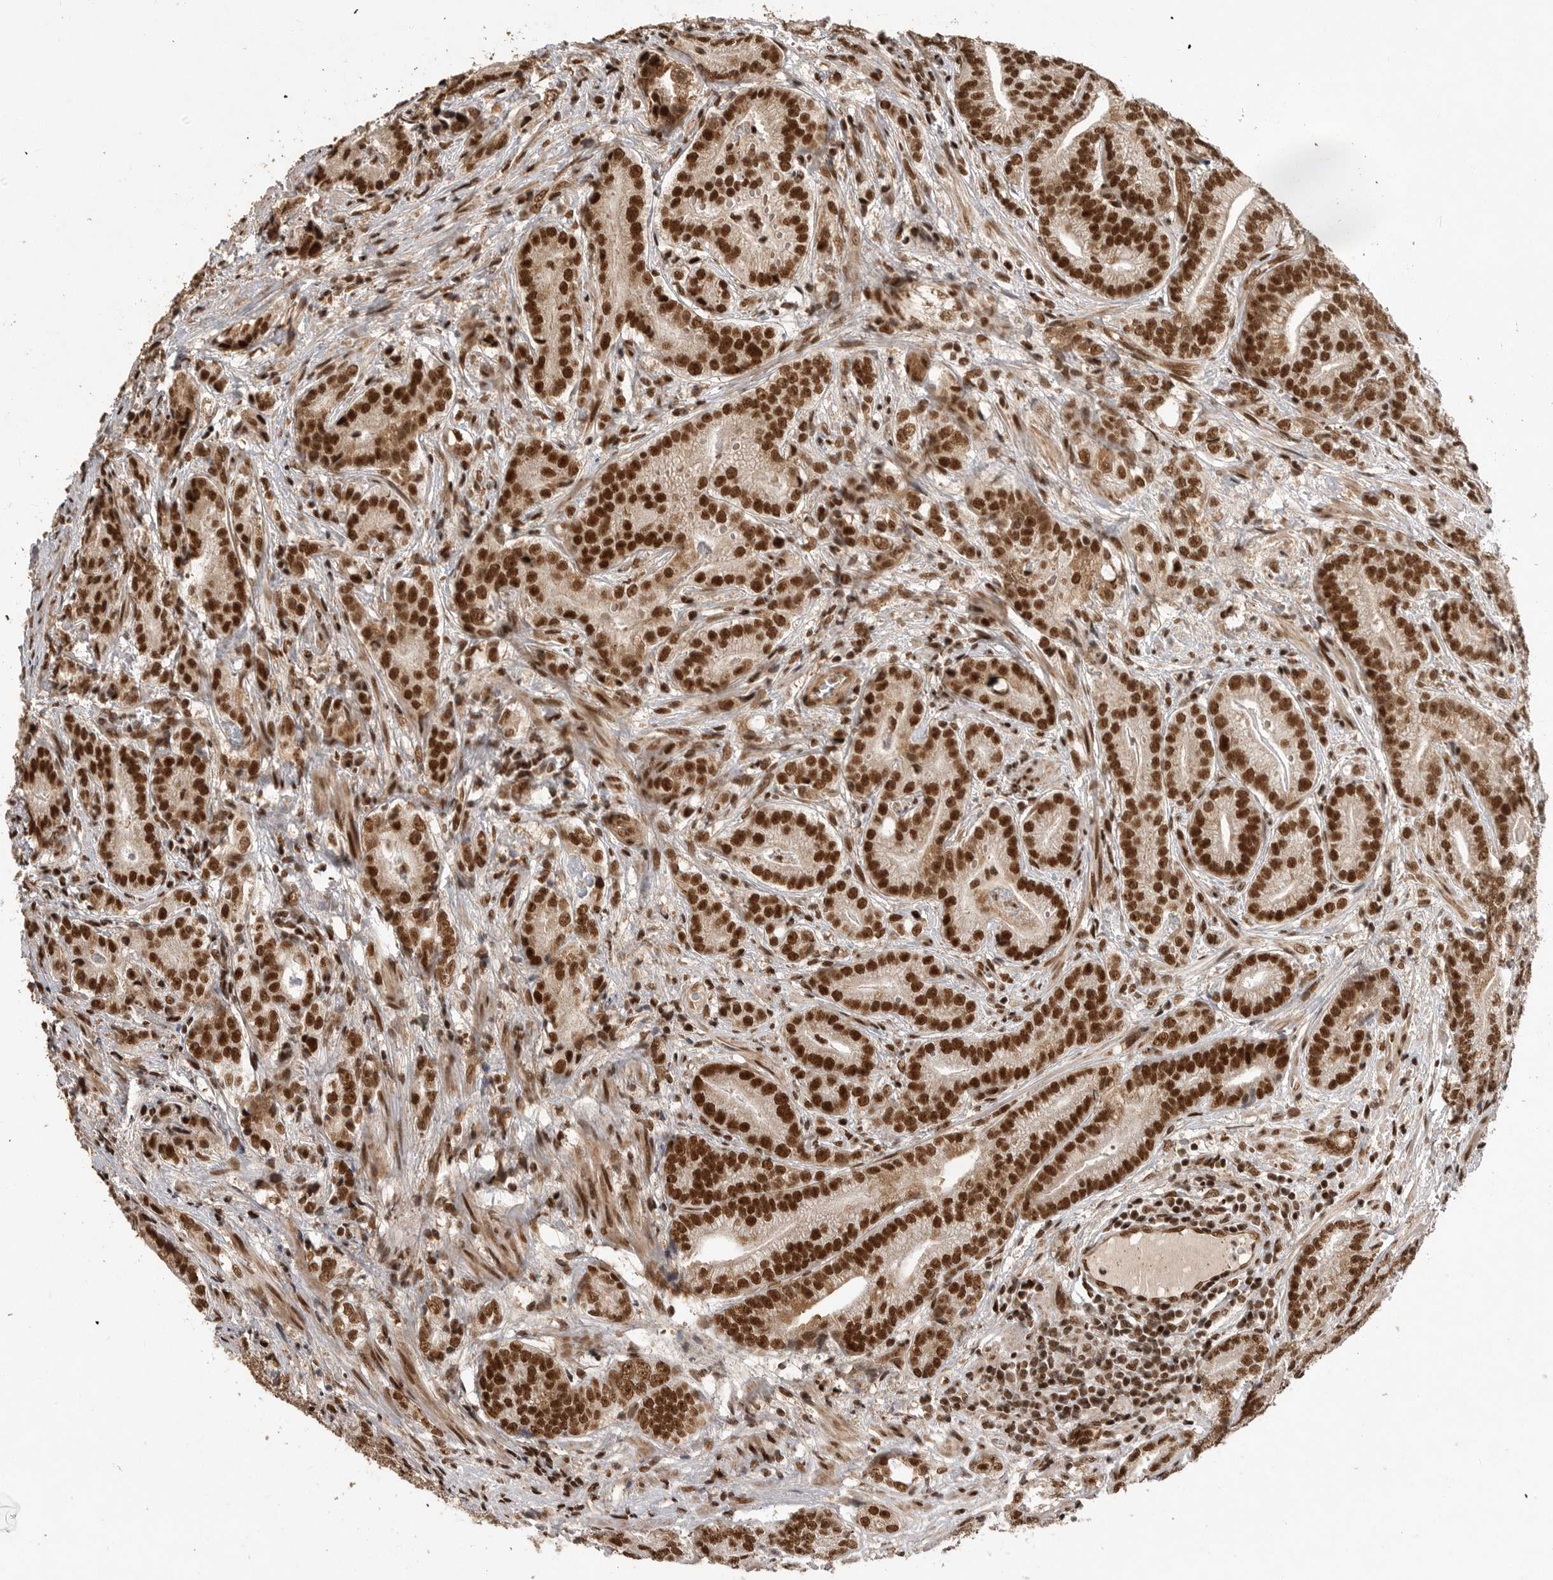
{"staining": {"intensity": "strong", "quantity": ">75%", "location": "nuclear"}, "tissue": "prostate cancer", "cell_type": "Tumor cells", "image_type": "cancer", "snomed": [{"axis": "morphology", "description": "Adenocarcinoma, High grade"}, {"axis": "topography", "description": "Prostate"}], "caption": "Human adenocarcinoma (high-grade) (prostate) stained with a brown dye demonstrates strong nuclear positive expression in approximately >75% of tumor cells.", "gene": "PPP1R8", "patient": {"sex": "male", "age": 57}}